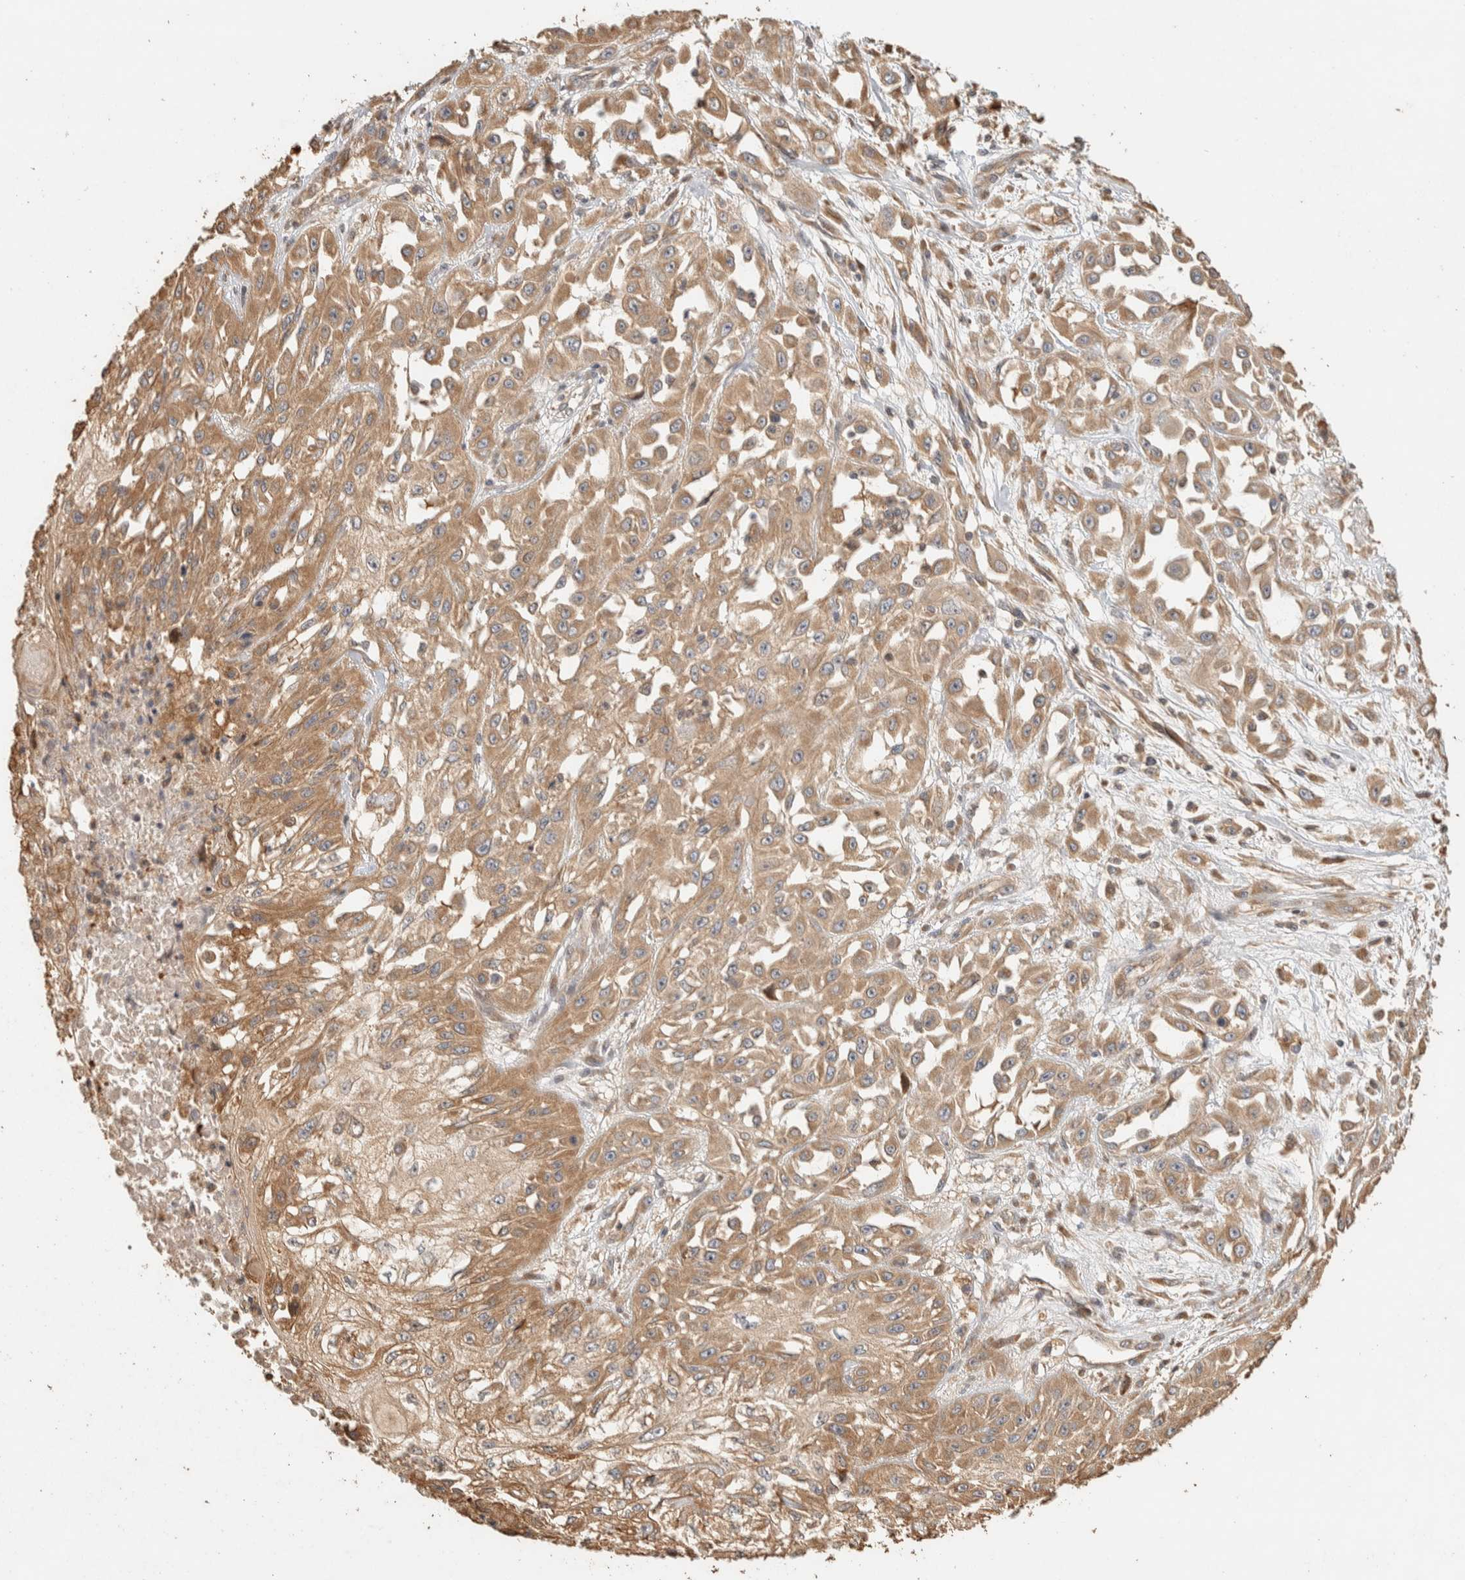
{"staining": {"intensity": "moderate", "quantity": ">75%", "location": "cytoplasmic/membranous"}, "tissue": "skin cancer", "cell_type": "Tumor cells", "image_type": "cancer", "snomed": [{"axis": "morphology", "description": "Squamous cell carcinoma, NOS"}, {"axis": "morphology", "description": "Squamous cell carcinoma, metastatic, NOS"}, {"axis": "topography", "description": "Skin"}, {"axis": "topography", "description": "Lymph node"}], "caption": "A medium amount of moderate cytoplasmic/membranous staining is present in about >75% of tumor cells in skin squamous cell carcinoma tissue. The staining was performed using DAB (3,3'-diaminobenzidine) to visualize the protein expression in brown, while the nuclei were stained in blue with hematoxylin (Magnification: 20x).", "gene": "EXOC7", "patient": {"sex": "male", "age": 75}}